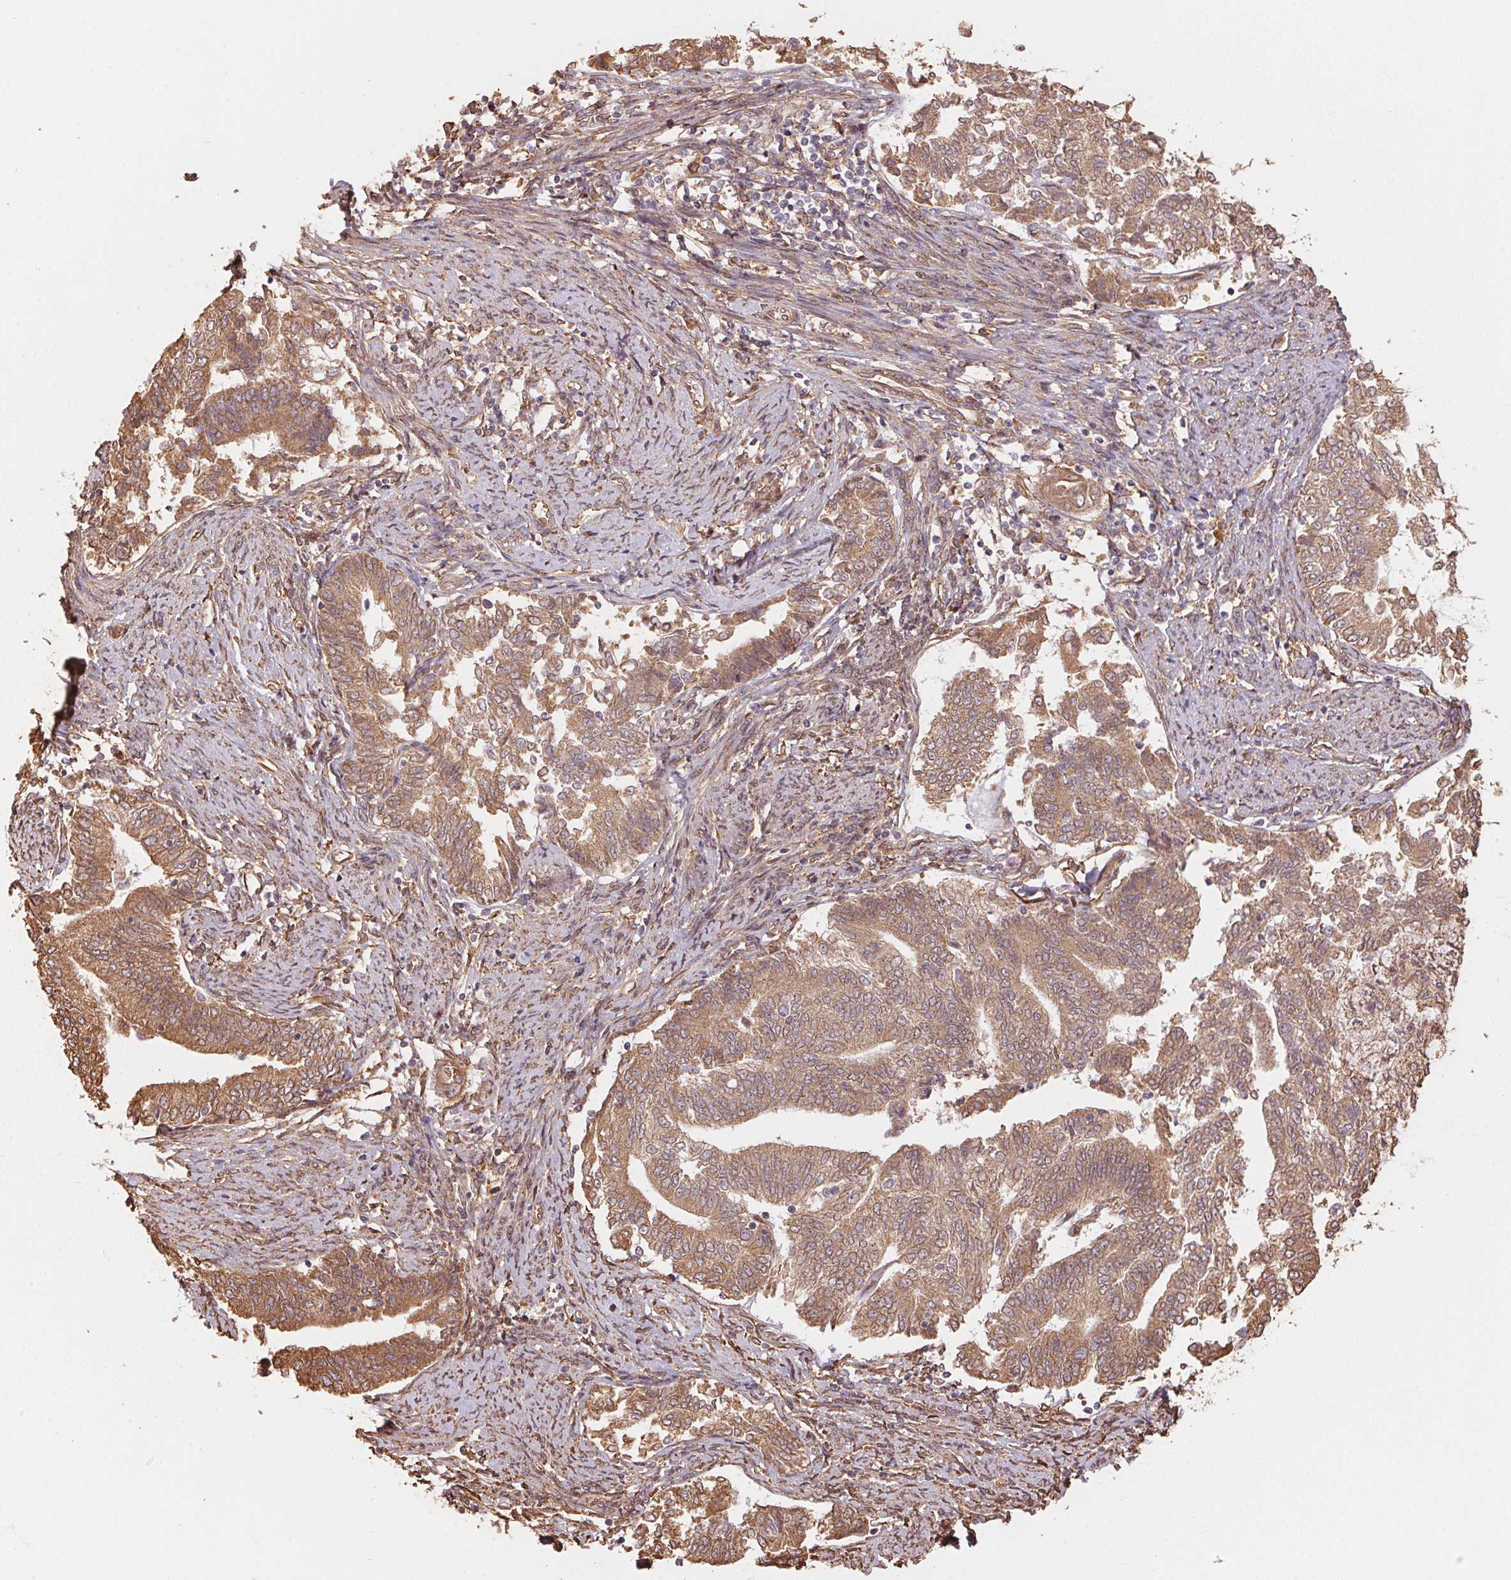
{"staining": {"intensity": "moderate", "quantity": ">75%", "location": "cytoplasmic/membranous"}, "tissue": "endometrial cancer", "cell_type": "Tumor cells", "image_type": "cancer", "snomed": [{"axis": "morphology", "description": "Adenocarcinoma, NOS"}, {"axis": "topography", "description": "Endometrium"}], "caption": "Immunohistochemical staining of human adenocarcinoma (endometrial) displays medium levels of moderate cytoplasmic/membranous protein expression in about >75% of tumor cells.", "gene": "C6orf163", "patient": {"sex": "female", "age": 65}}